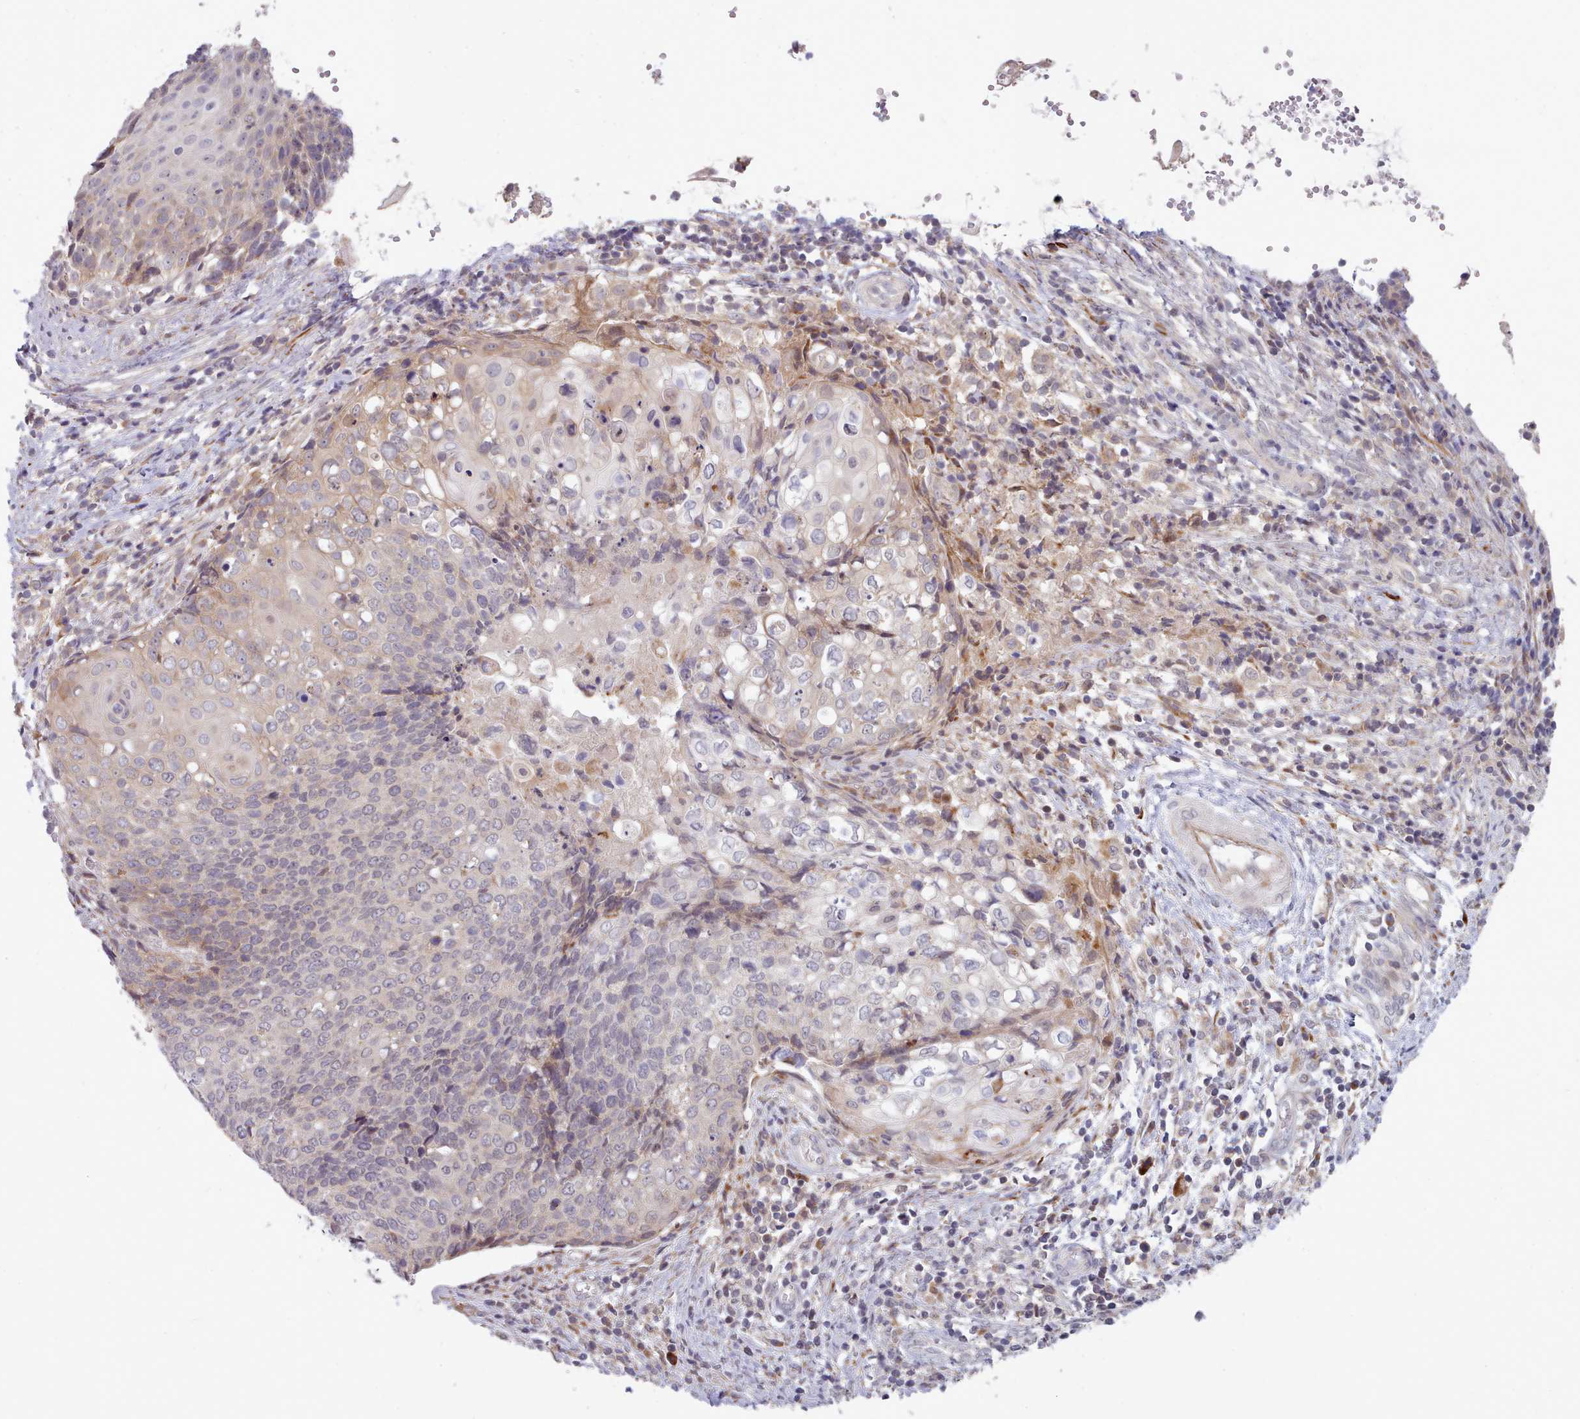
{"staining": {"intensity": "weak", "quantity": "<25%", "location": "cytoplasmic/membranous"}, "tissue": "cervical cancer", "cell_type": "Tumor cells", "image_type": "cancer", "snomed": [{"axis": "morphology", "description": "Squamous cell carcinoma, NOS"}, {"axis": "topography", "description": "Cervix"}], "caption": "Tumor cells are negative for protein expression in human cervical cancer (squamous cell carcinoma).", "gene": "TRIM26", "patient": {"sex": "female", "age": 39}}